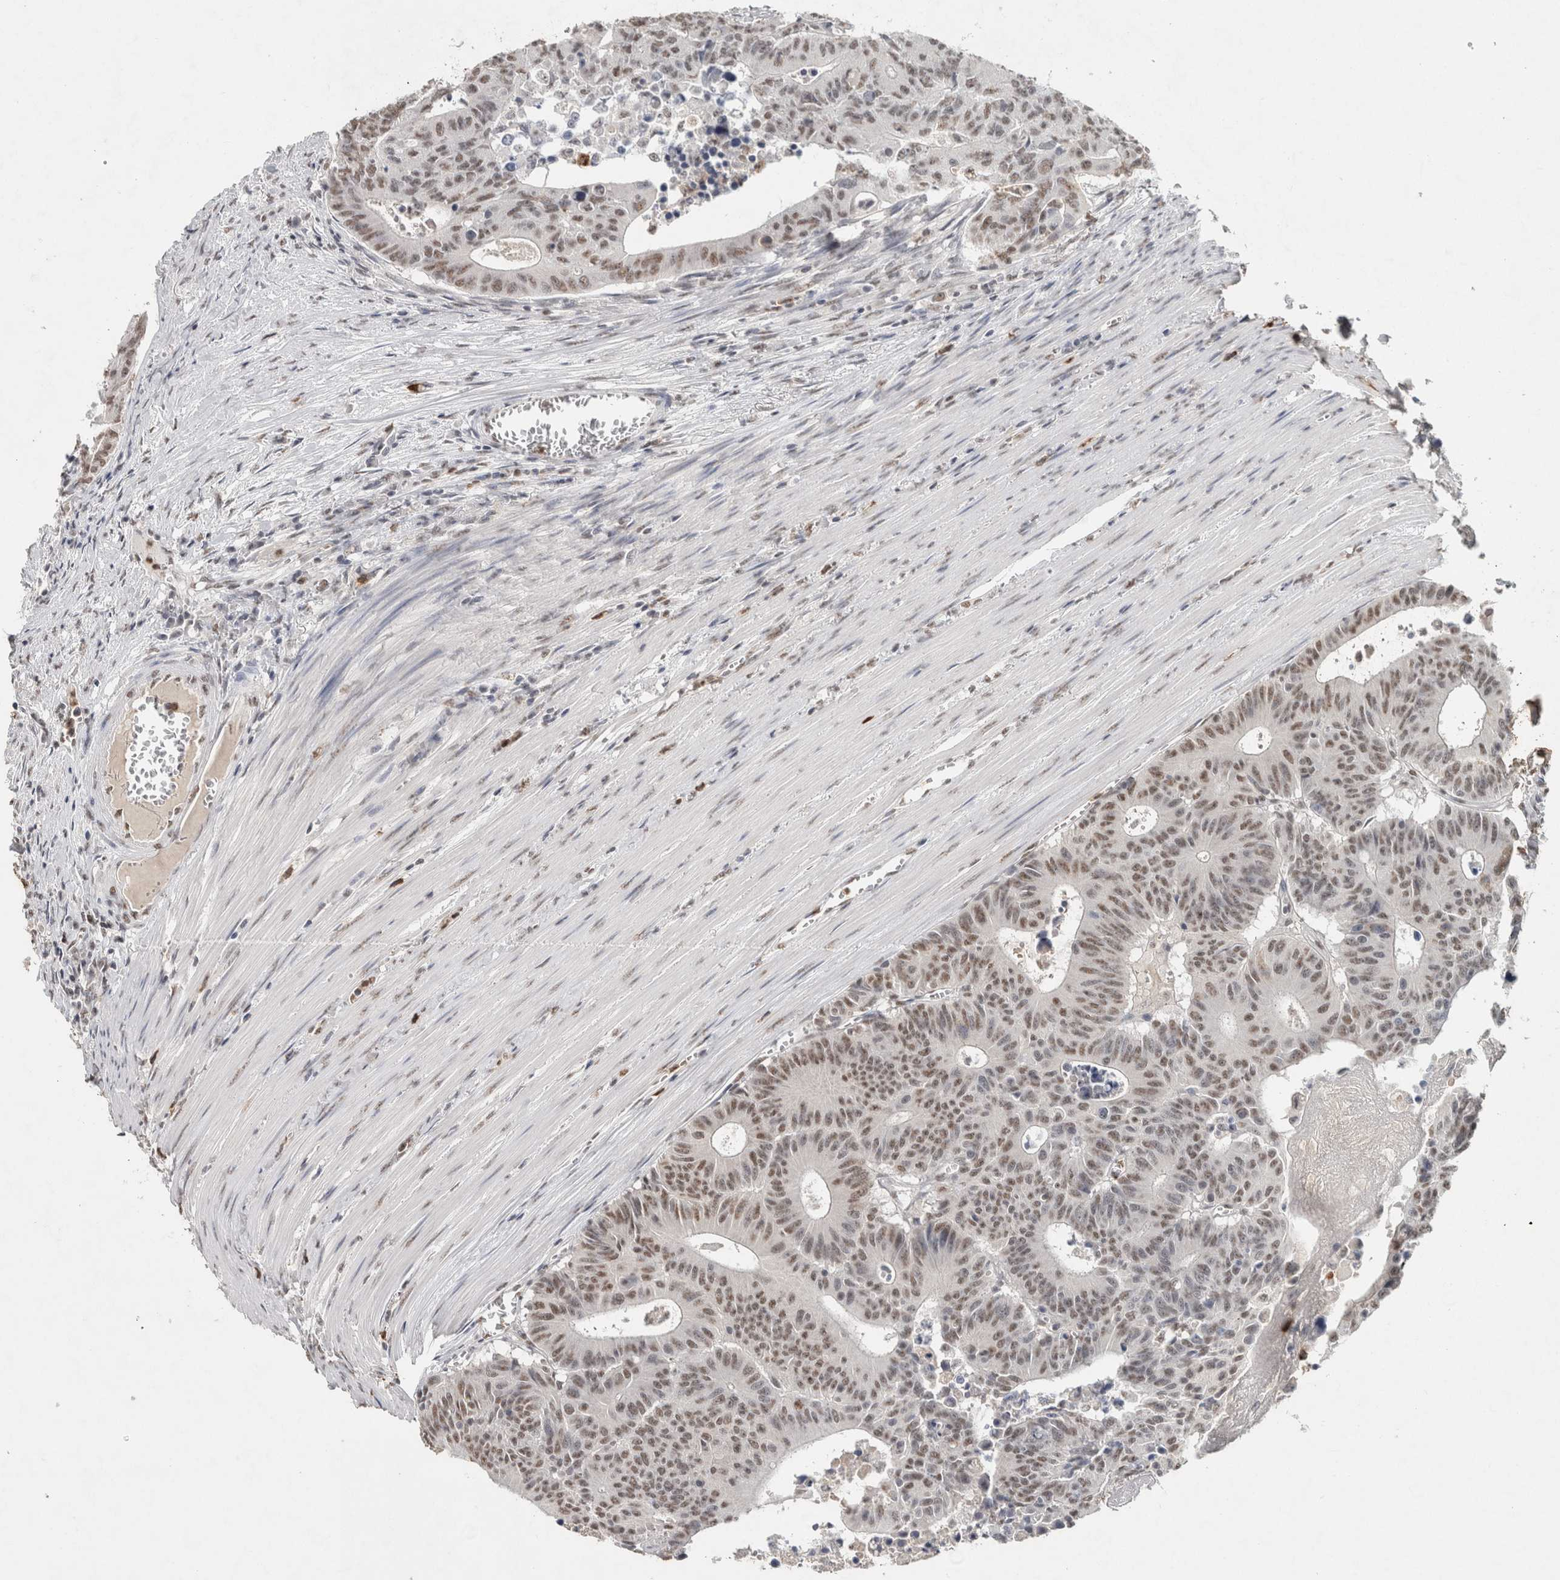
{"staining": {"intensity": "weak", "quantity": ">75%", "location": "nuclear"}, "tissue": "colorectal cancer", "cell_type": "Tumor cells", "image_type": "cancer", "snomed": [{"axis": "morphology", "description": "Adenocarcinoma, NOS"}, {"axis": "topography", "description": "Colon"}], "caption": "Human adenocarcinoma (colorectal) stained with a protein marker exhibits weak staining in tumor cells.", "gene": "RPS6KA2", "patient": {"sex": "male", "age": 87}}